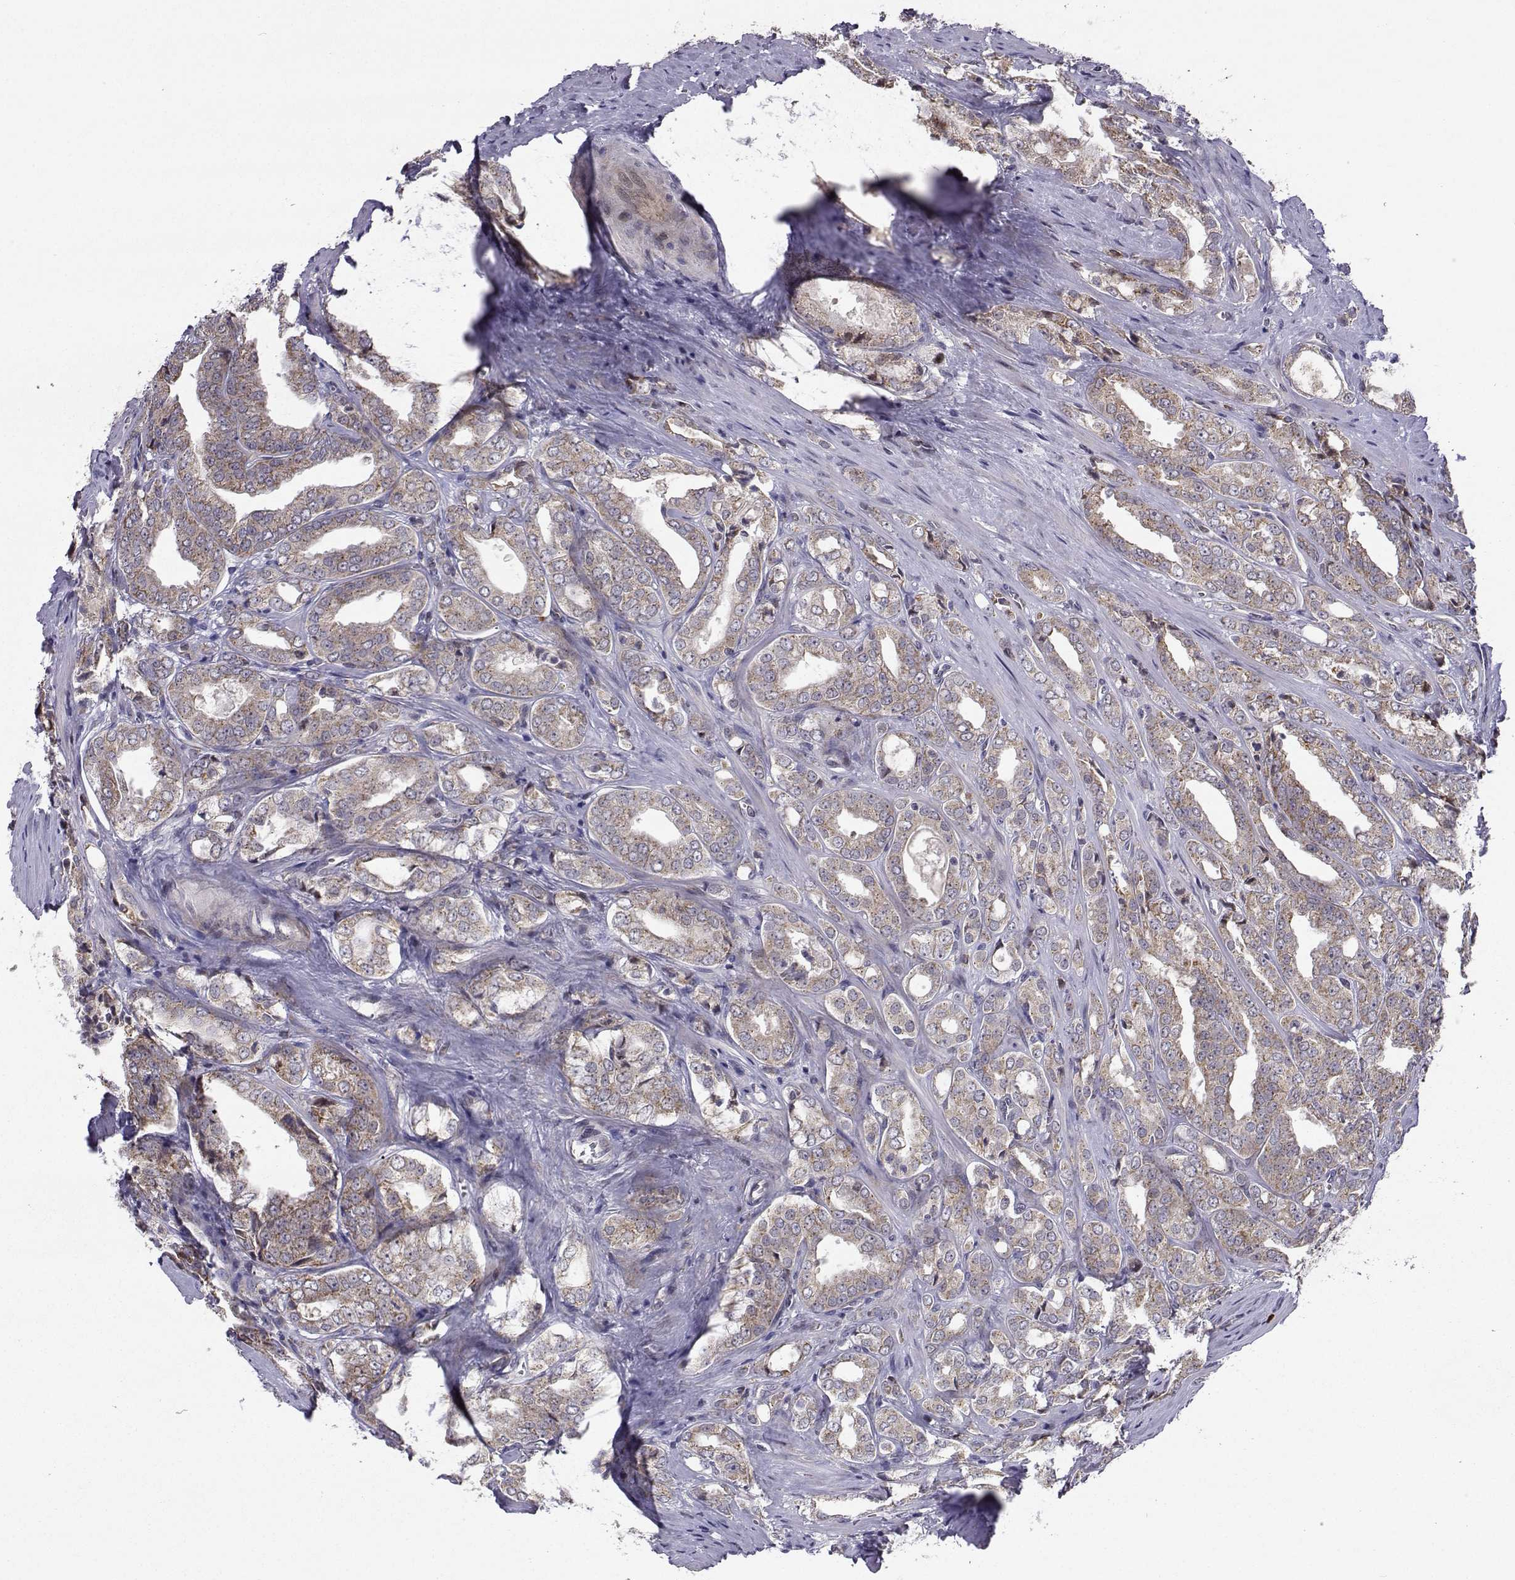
{"staining": {"intensity": "weak", "quantity": ">75%", "location": "cytoplasmic/membranous"}, "tissue": "prostate cancer", "cell_type": "Tumor cells", "image_type": "cancer", "snomed": [{"axis": "morphology", "description": "Adenocarcinoma, NOS"}, {"axis": "morphology", "description": "Adenocarcinoma, High grade"}, {"axis": "topography", "description": "Prostate"}], "caption": "High-grade adenocarcinoma (prostate) stained for a protein reveals weak cytoplasmic/membranous positivity in tumor cells.", "gene": "NECAB3", "patient": {"sex": "male", "age": 70}}